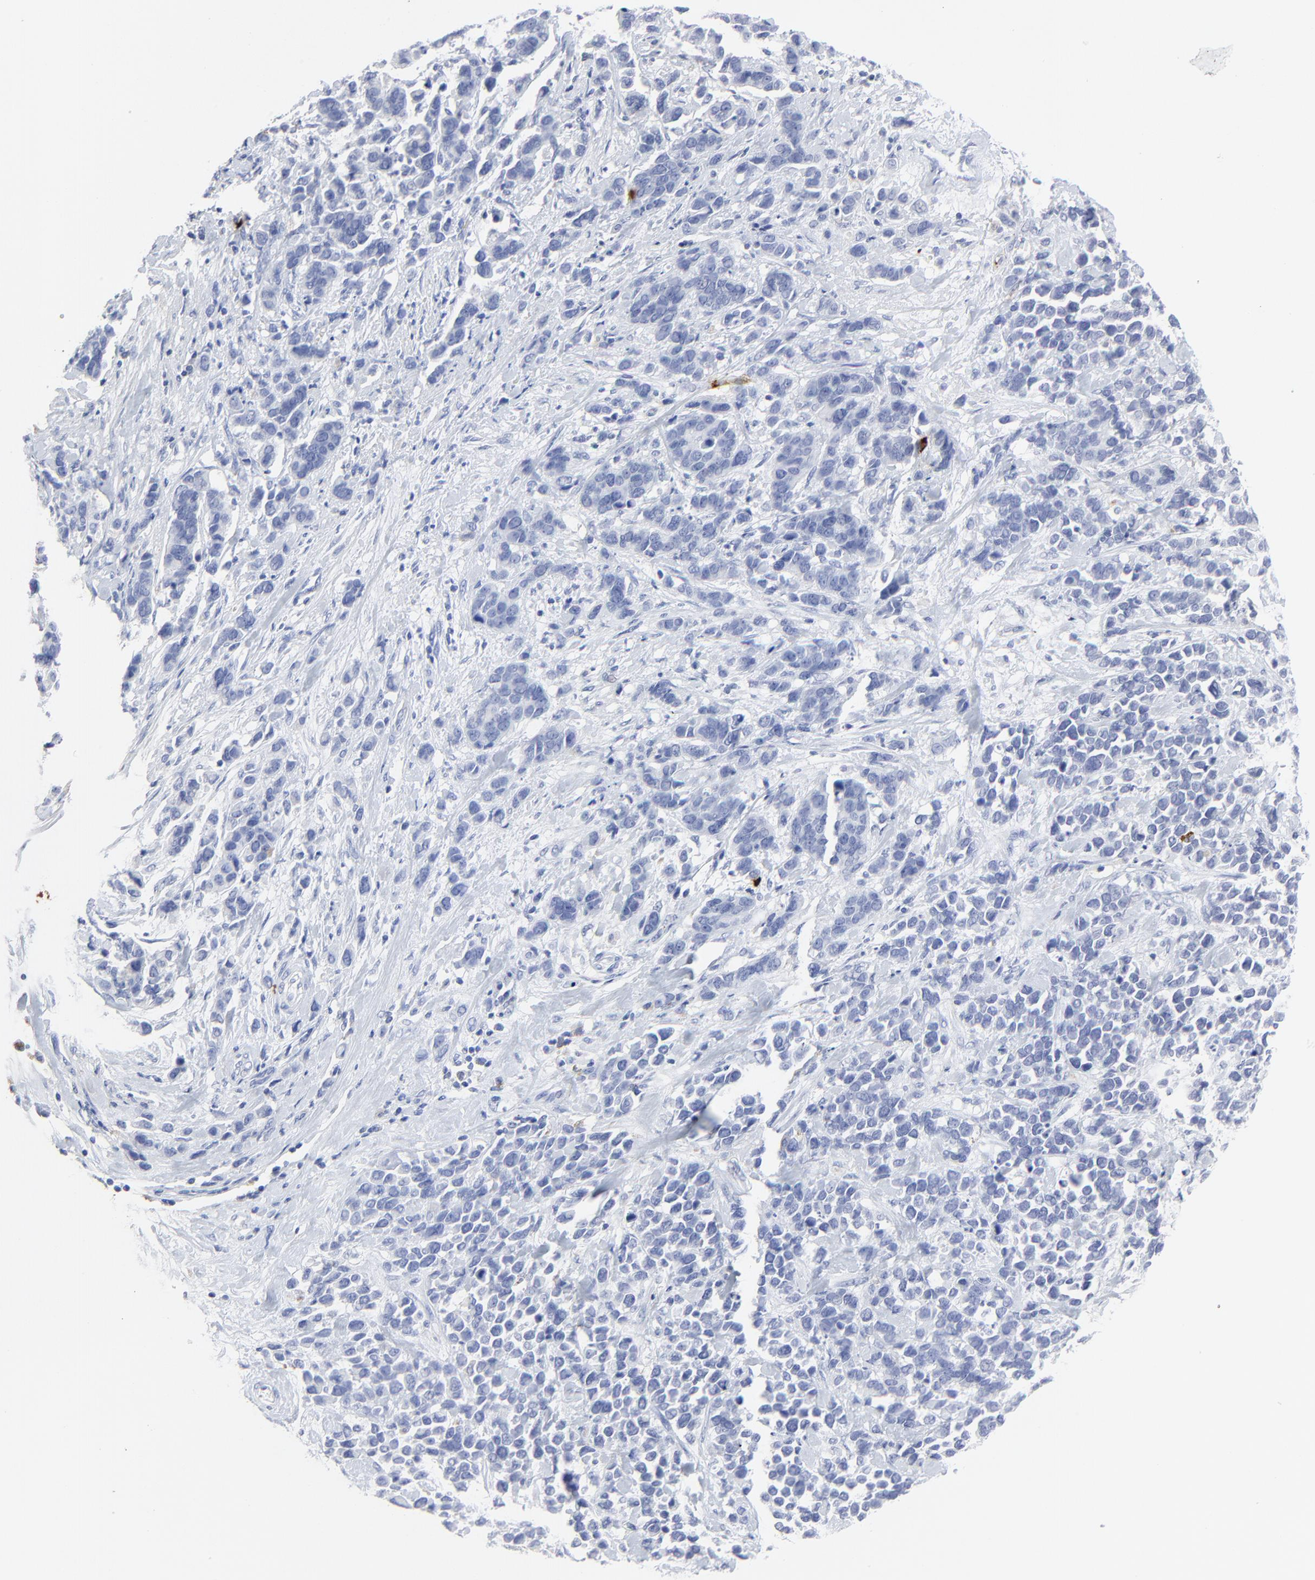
{"staining": {"intensity": "negative", "quantity": "none", "location": "none"}, "tissue": "stomach cancer", "cell_type": "Tumor cells", "image_type": "cancer", "snomed": [{"axis": "morphology", "description": "Adenocarcinoma, NOS"}, {"axis": "topography", "description": "Stomach, upper"}], "caption": "This is a image of IHC staining of adenocarcinoma (stomach), which shows no positivity in tumor cells.", "gene": "LCN2", "patient": {"sex": "male", "age": 71}}